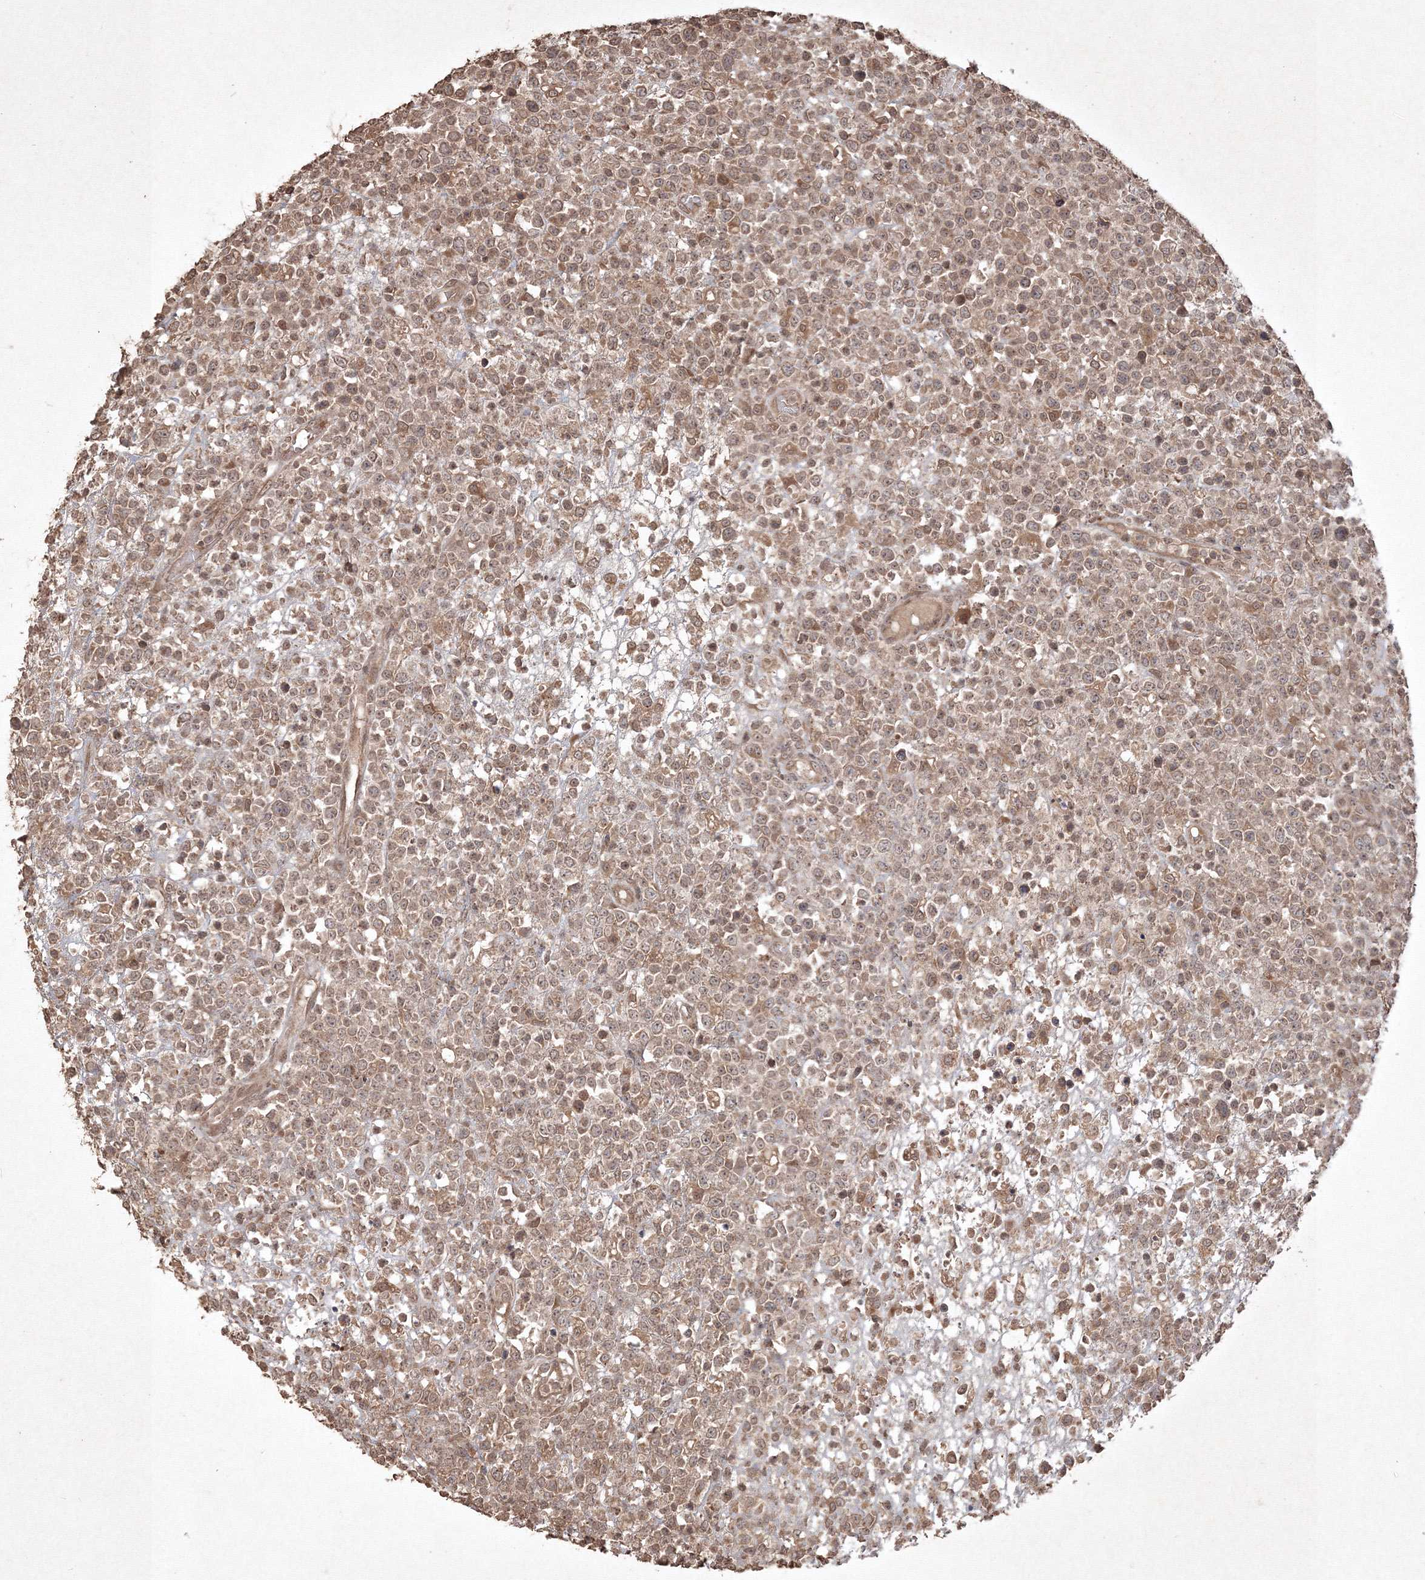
{"staining": {"intensity": "moderate", "quantity": ">75%", "location": "cytoplasmic/membranous,nuclear"}, "tissue": "lymphoma", "cell_type": "Tumor cells", "image_type": "cancer", "snomed": [{"axis": "morphology", "description": "Malignant lymphoma, non-Hodgkin's type, High grade"}, {"axis": "topography", "description": "Colon"}], "caption": "High-grade malignant lymphoma, non-Hodgkin's type was stained to show a protein in brown. There is medium levels of moderate cytoplasmic/membranous and nuclear staining in approximately >75% of tumor cells.", "gene": "PELI3", "patient": {"sex": "female", "age": 53}}